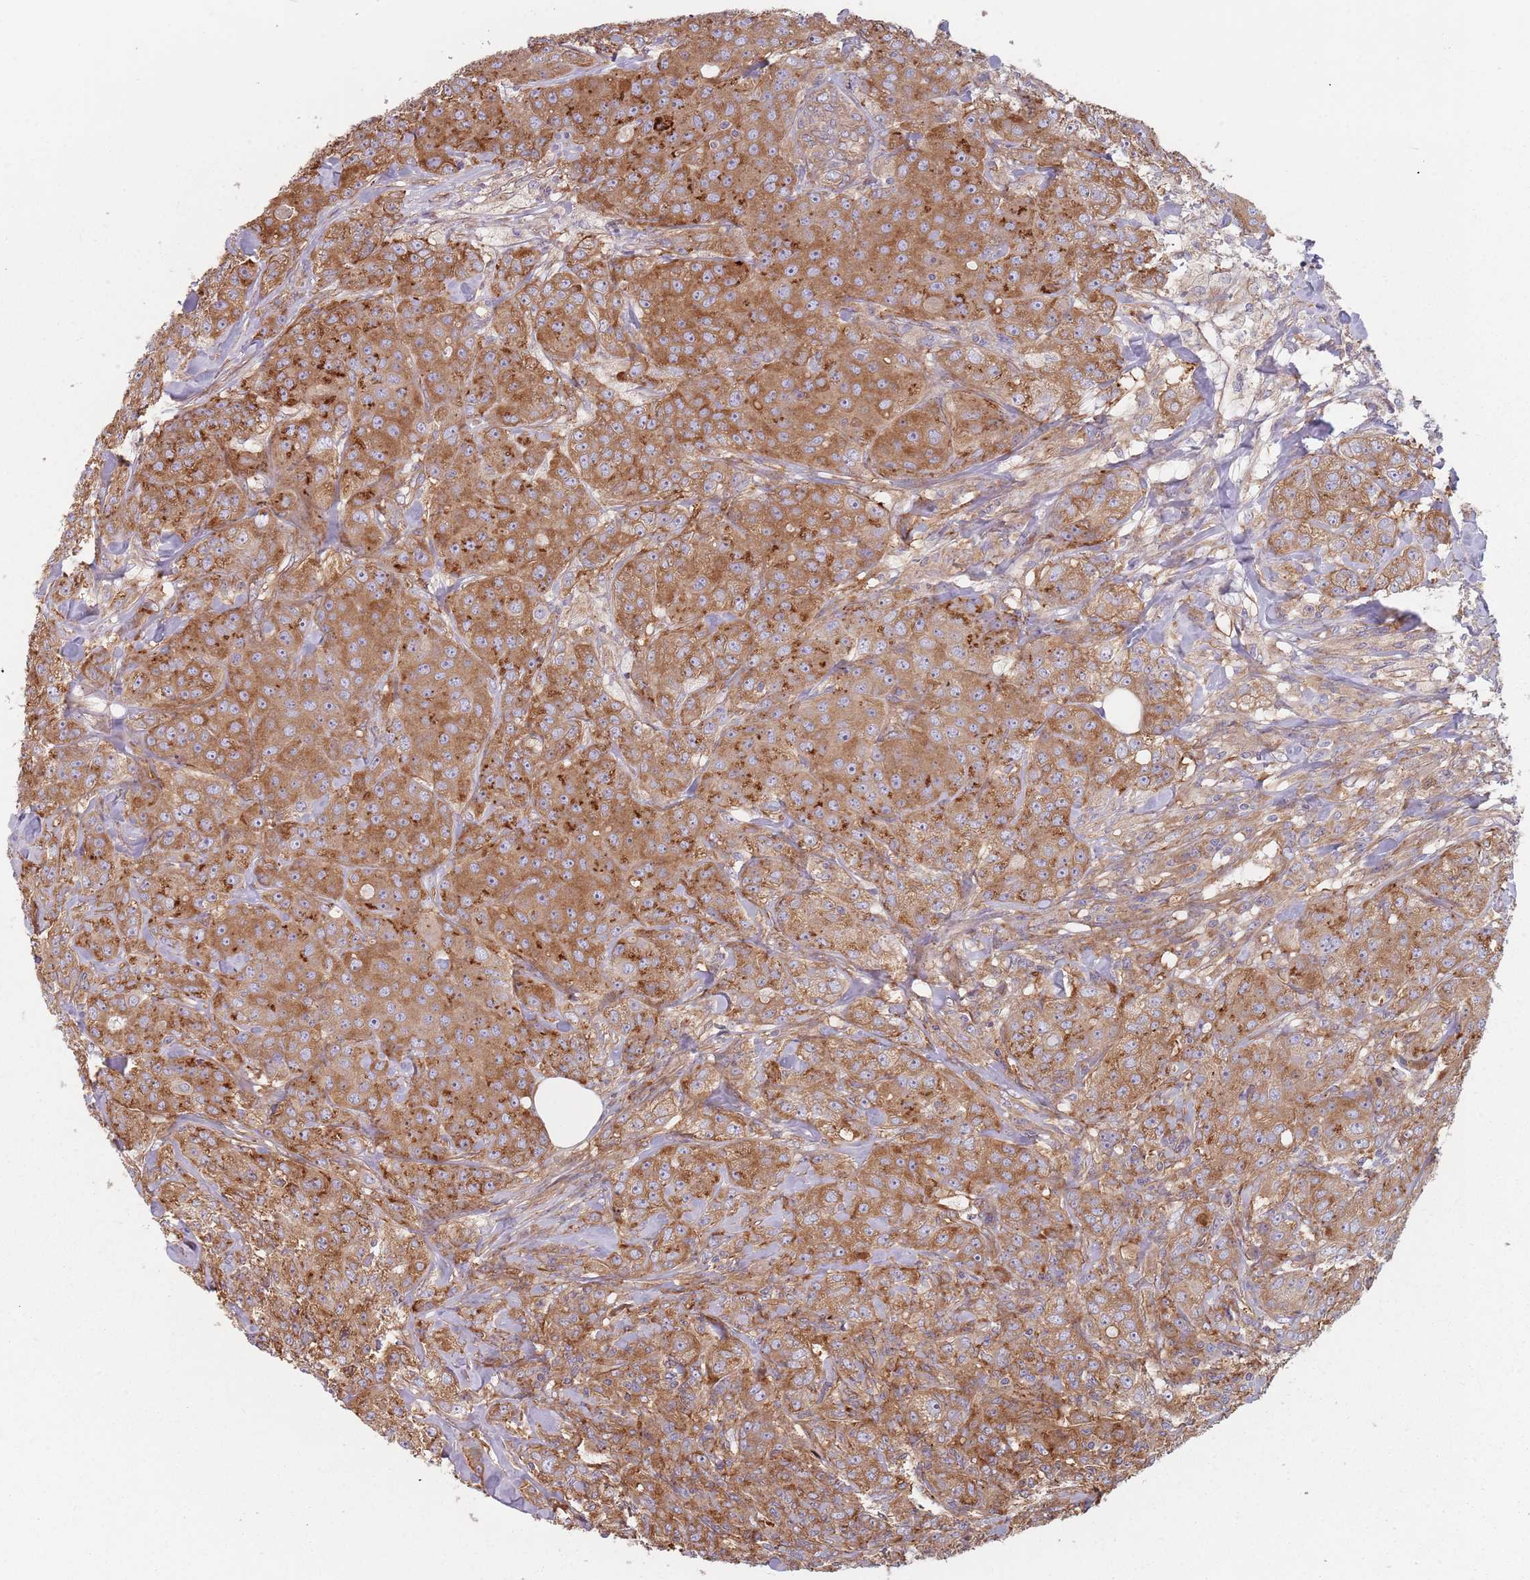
{"staining": {"intensity": "strong", "quantity": ">75%", "location": "cytoplasmic/membranous"}, "tissue": "breast cancer", "cell_type": "Tumor cells", "image_type": "cancer", "snomed": [{"axis": "morphology", "description": "Duct carcinoma"}, {"axis": "topography", "description": "Breast"}], "caption": "This is an image of IHC staining of breast intraductal carcinoma, which shows strong staining in the cytoplasmic/membranous of tumor cells.", "gene": "SPDL1", "patient": {"sex": "female", "age": 43}}